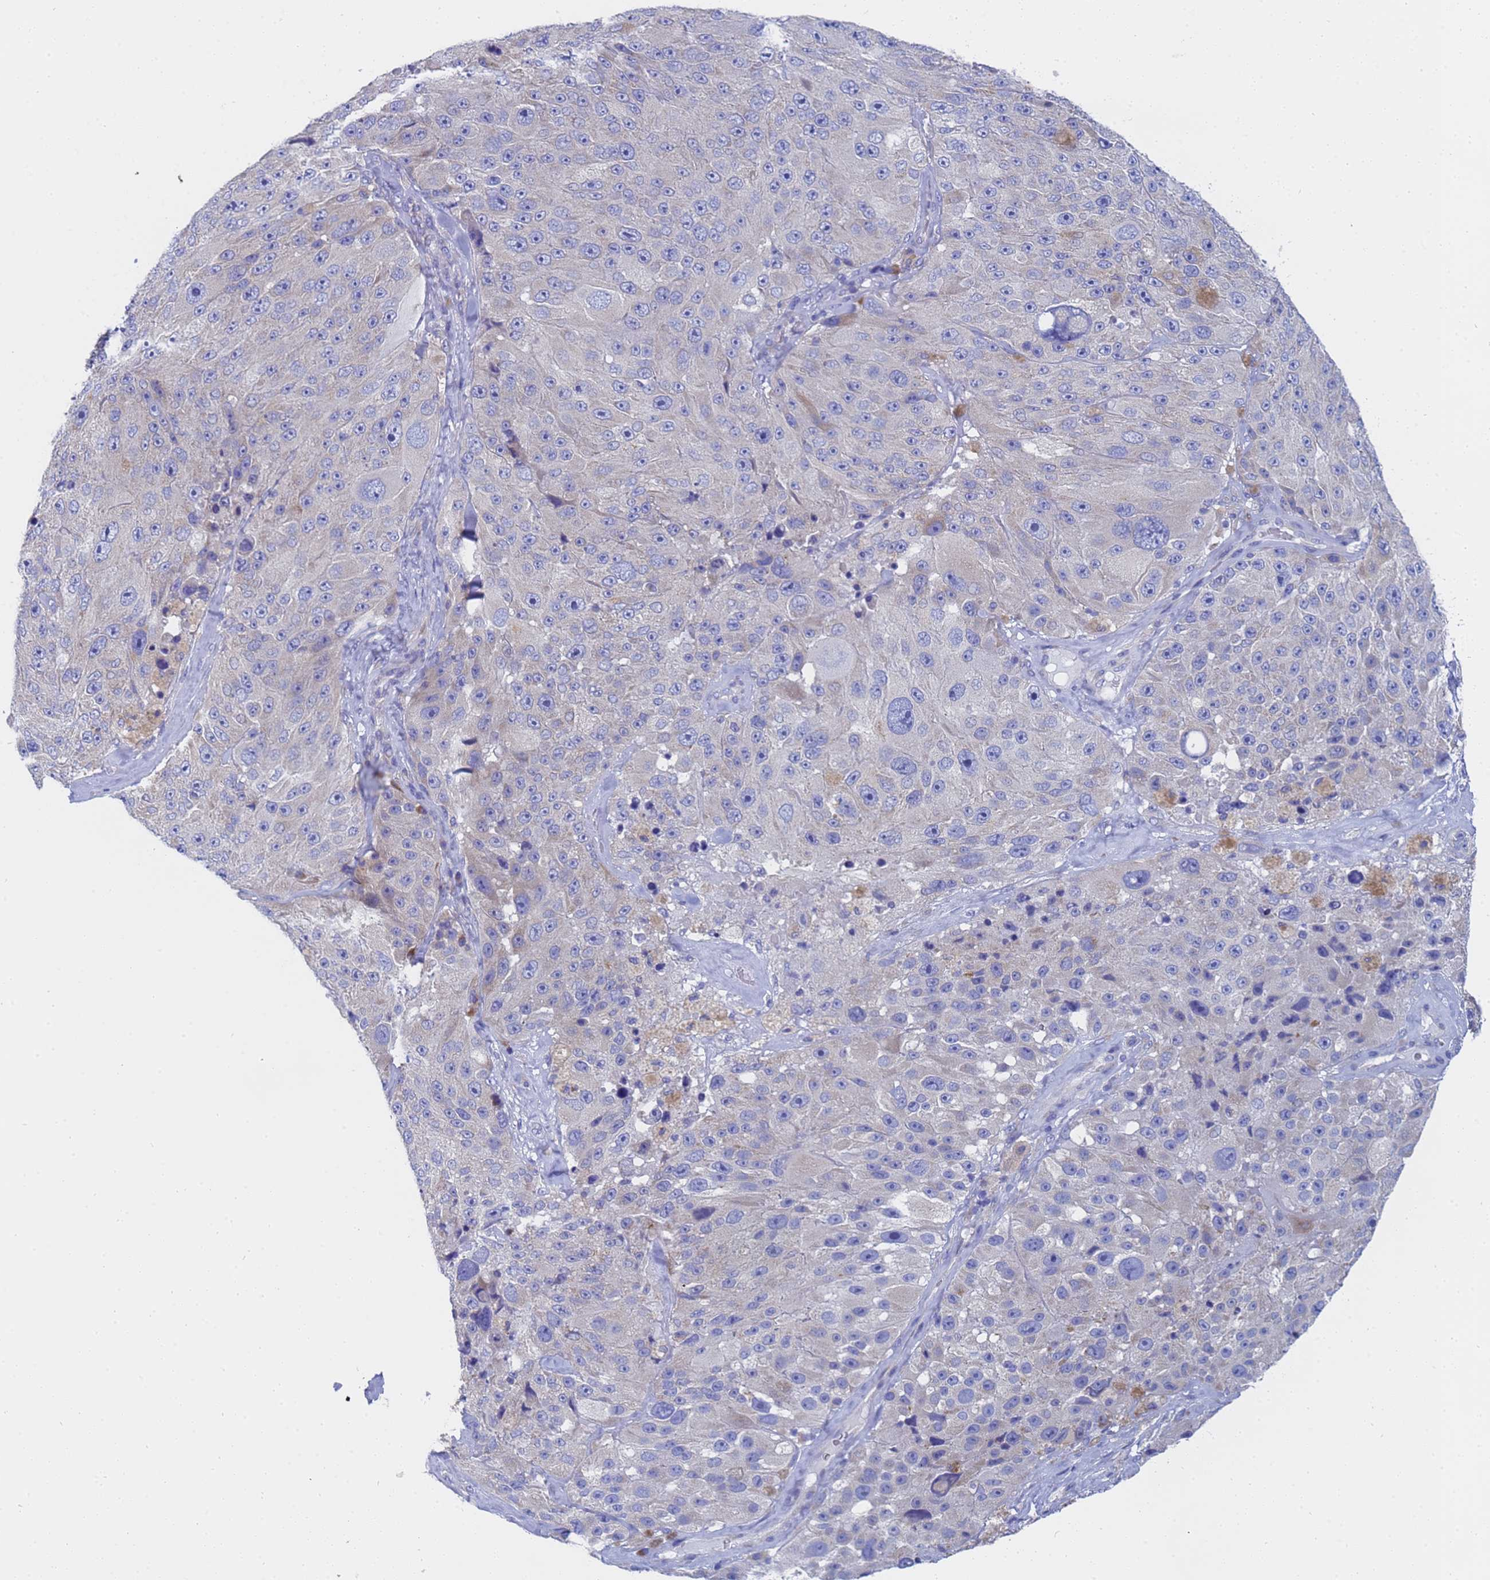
{"staining": {"intensity": "negative", "quantity": "none", "location": "none"}, "tissue": "melanoma", "cell_type": "Tumor cells", "image_type": "cancer", "snomed": [{"axis": "morphology", "description": "Malignant melanoma, Metastatic site"}, {"axis": "topography", "description": "Lymph node"}], "caption": "Immunohistochemical staining of malignant melanoma (metastatic site) exhibits no significant staining in tumor cells.", "gene": "TM4SF4", "patient": {"sex": "male", "age": 62}}